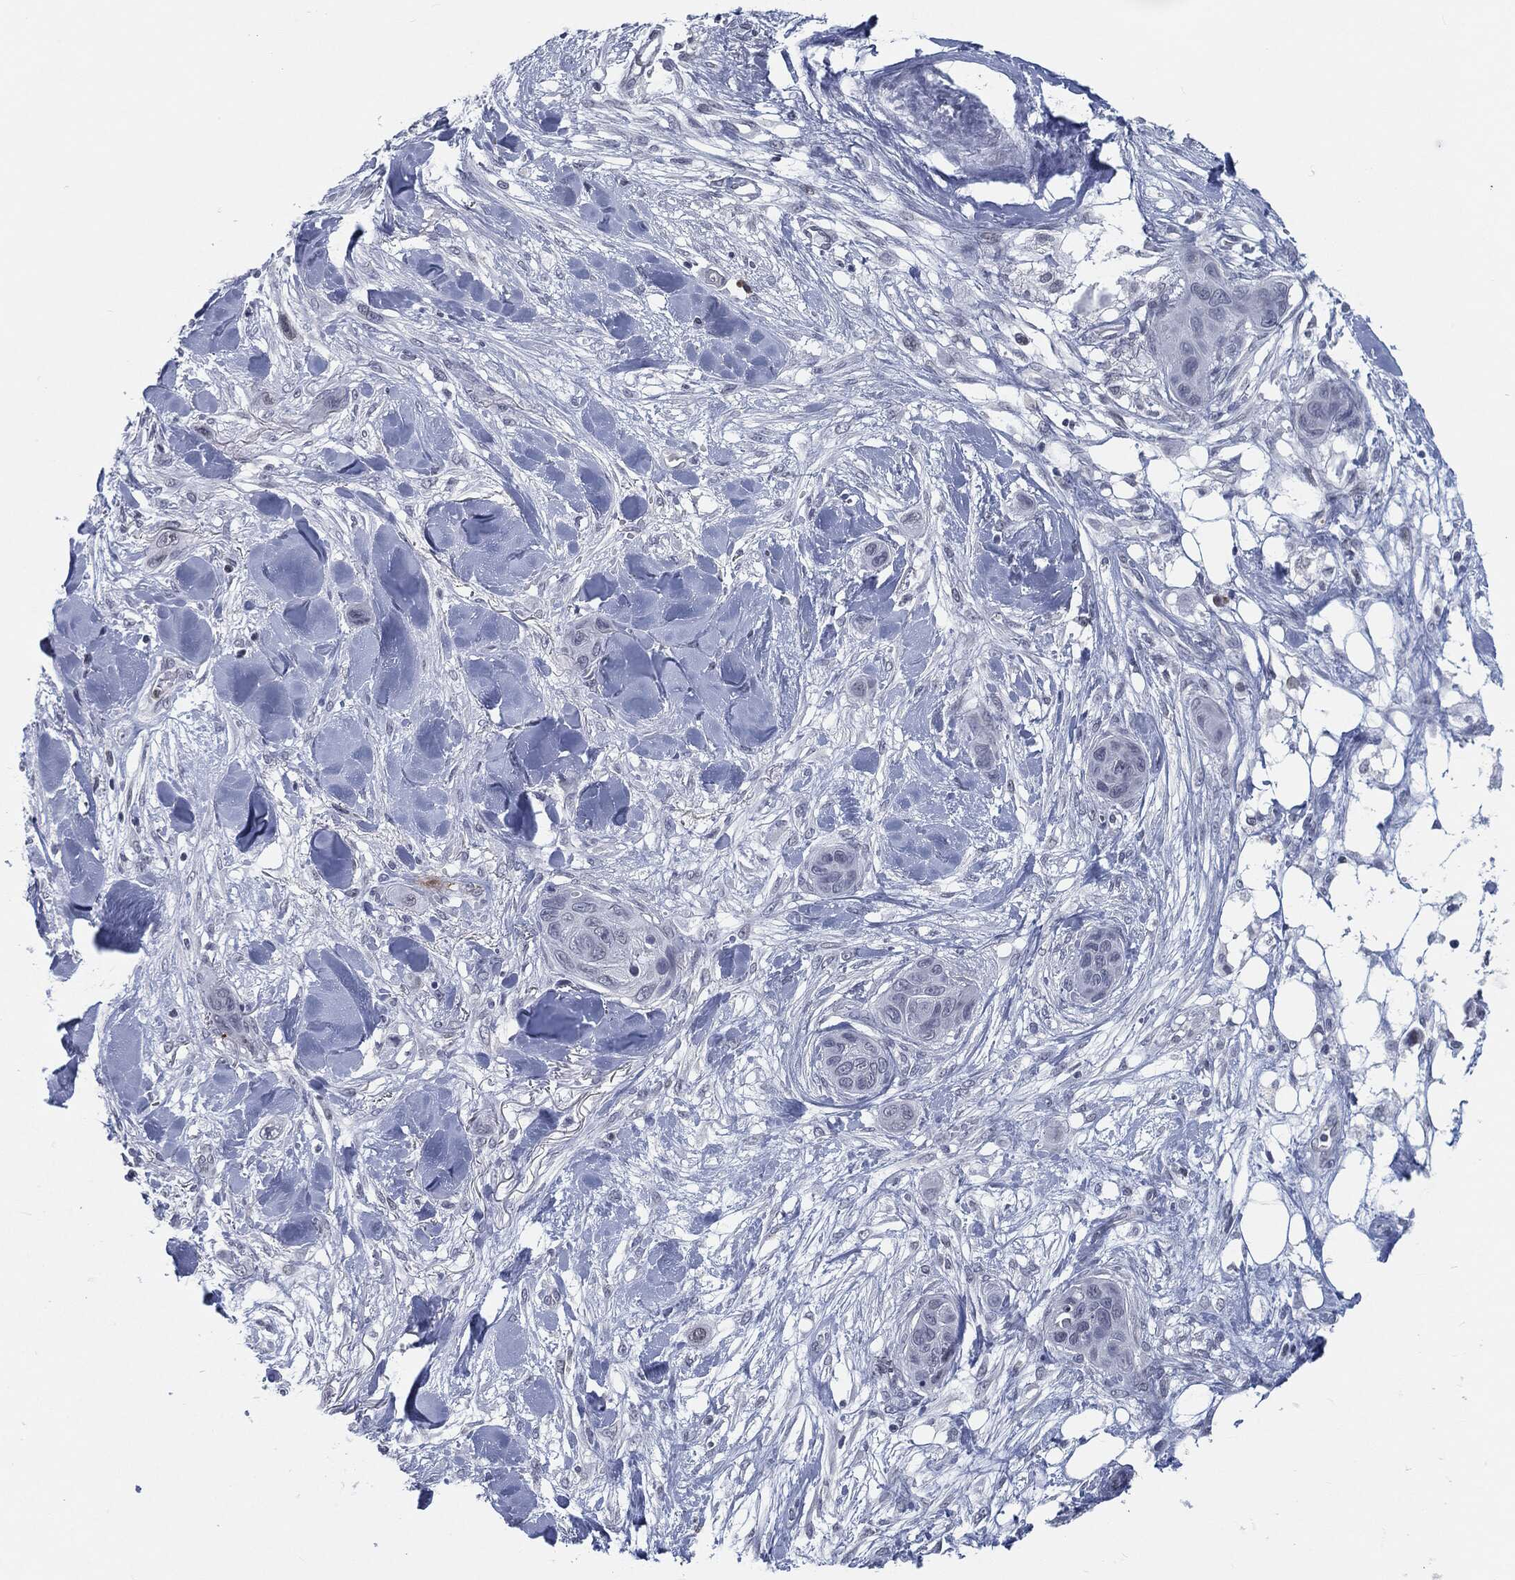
{"staining": {"intensity": "negative", "quantity": "none", "location": "none"}, "tissue": "skin cancer", "cell_type": "Tumor cells", "image_type": "cancer", "snomed": [{"axis": "morphology", "description": "Squamous cell carcinoma, NOS"}, {"axis": "topography", "description": "Skin"}], "caption": "Tumor cells are negative for brown protein staining in skin cancer.", "gene": "PROM1", "patient": {"sex": "male", "age": 78}}